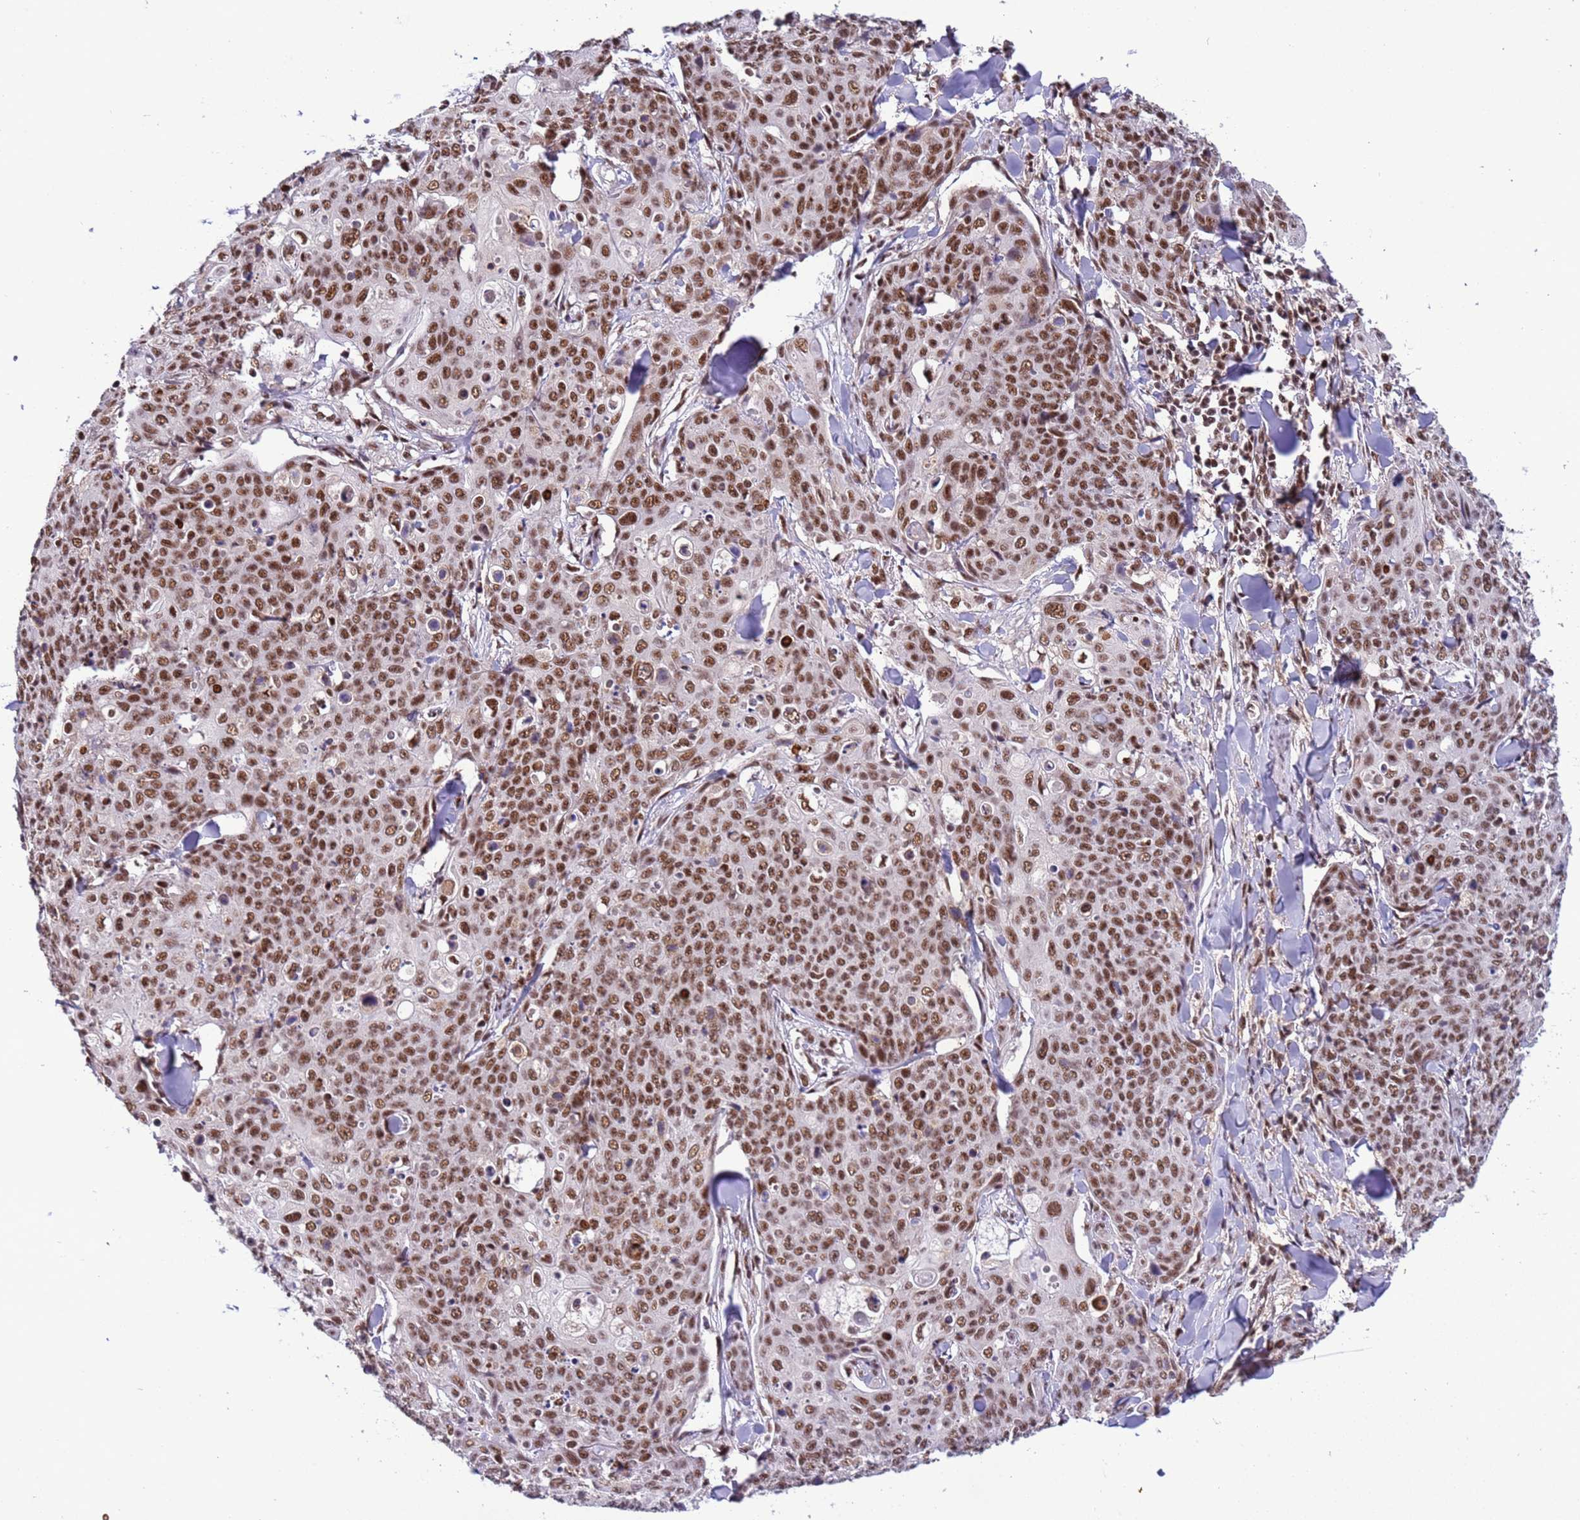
{"staining": {"intensity": "strong", "quantity": ">75%", "location": "nuclear"}, "tissue": "skin cancer", "cell_type": "Tumor cells", "image_type": "cancer", "snomed": [{"axis": "morphology", "description": "Squamous cell carcinoma, NOS"}, {"axis": "topography", "description": "Skin"}, {"axis": "topography", "description": "Vulva"}], "caption": "Protein staining by immunohistochemistry (IHC) demonstrates strong nuclear positivity in approximately >75% of tumor cells in skin cancer.", "gene": "SRRT", "patient": {"sex": "female", "age": 85}}